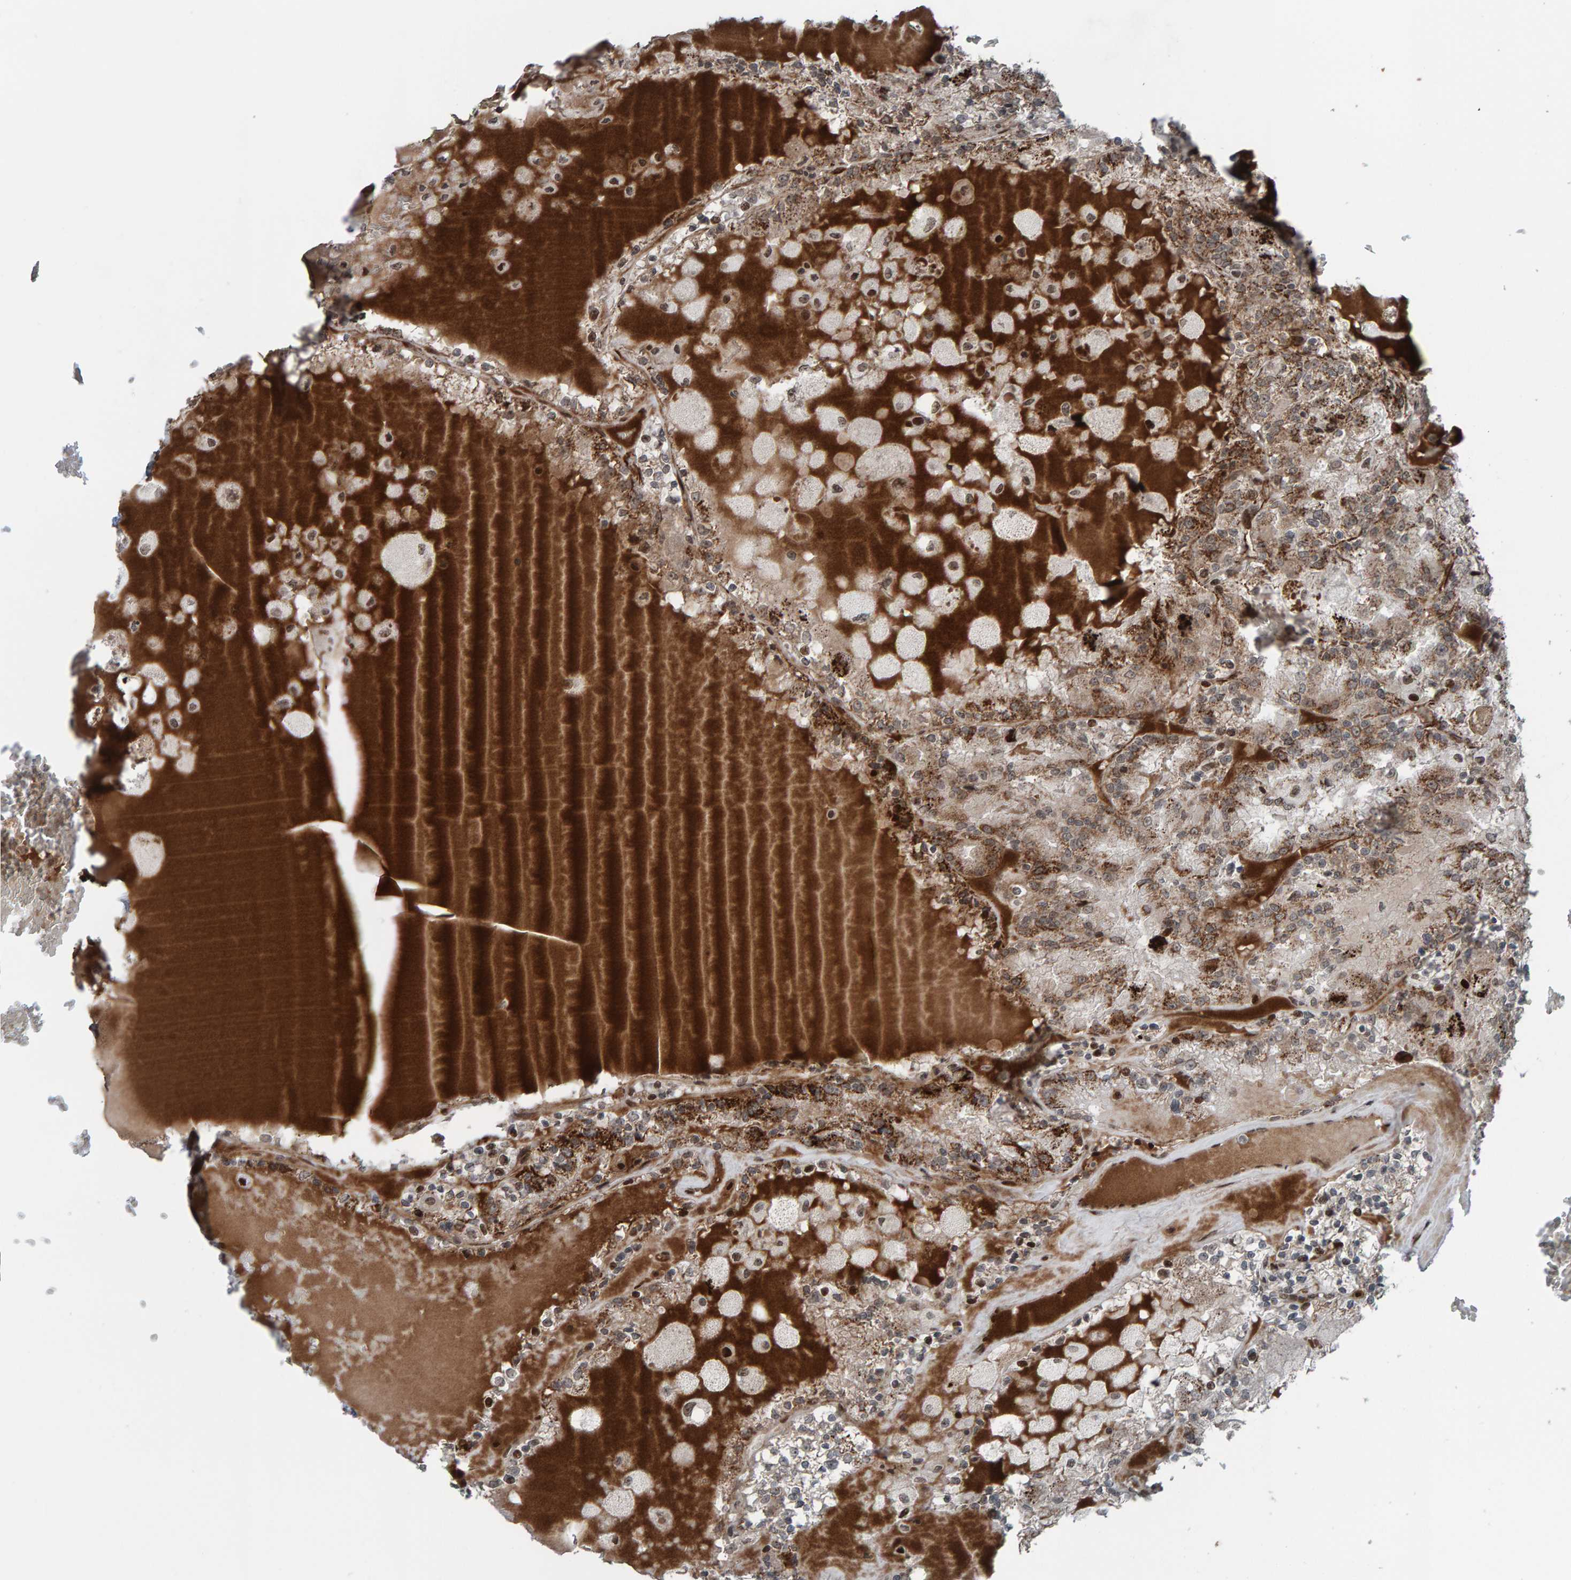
{"staining": {"intensity": "moderate", "quantity": ">75%", "location": "cytoplasmic/membranous,nuclear"}, "tissue": "renal cancer", "cell_type": "Tumor cells", "image_type": "cancer", "snomed": [{"axis": "morphology", "description": "Adenocarcinoma, NOS"}, {"axis": "topography", "description": "Kidney"}], "caption": "The histopathology image reveals staining of renal cancer, revealing moderate cytoplasmic/membranous and nuclear protein staining (brown color) within tumor cells.", "gene": "ZNF366", "patient": {"sex": "female", "age": 56}}